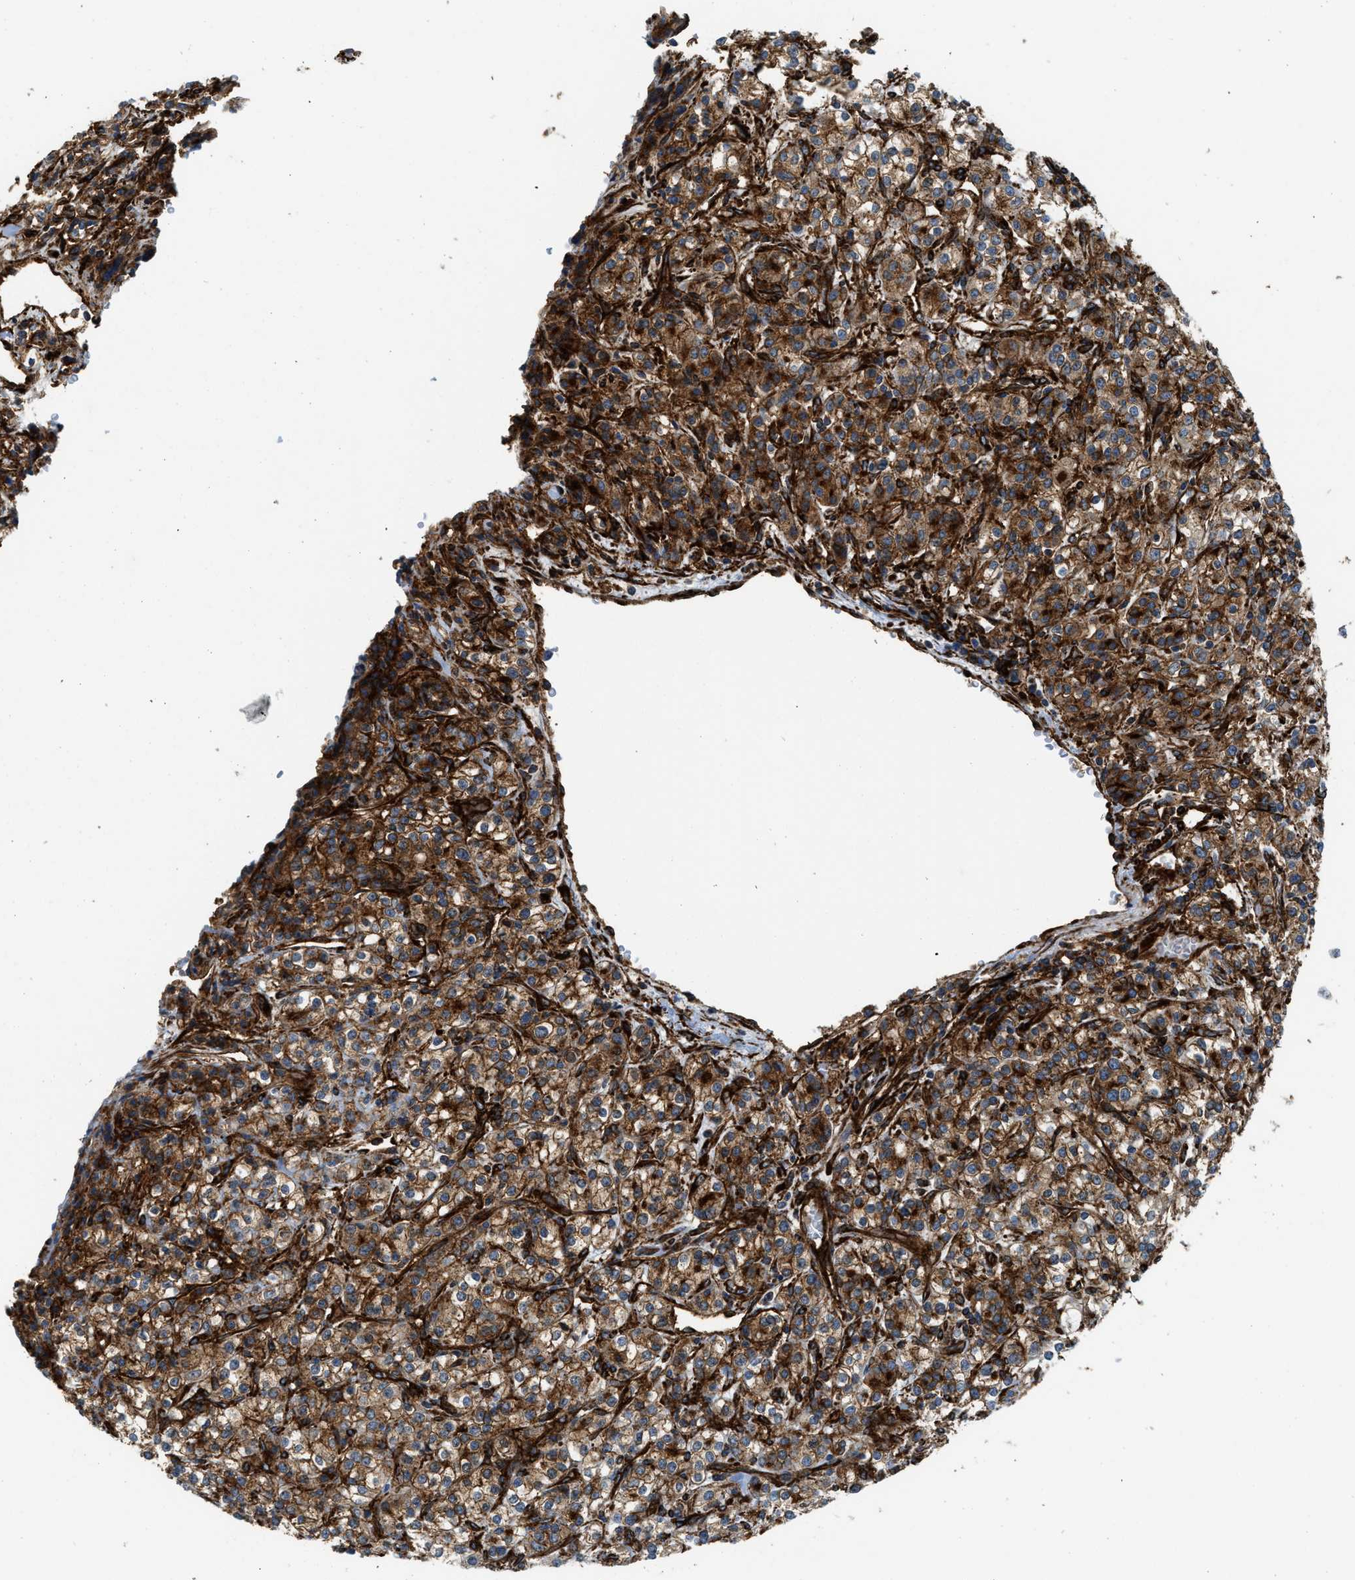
{"staining": {"intensity": "moderate", "quantity": ">75%", "location": "cytoplasmic/membranous"}, "tissue": "renal cancer", "cell_type": "Tumor cells", "image_type": "cancer", "snomed": [{"axis": "morphology", "description": "Adenocarcinoma, NOS"}, {"axis": "topography", "description": "Kidney"}], "caption": "An image showing moderate cytoplasmic/membranous expression in about >75% of tumor cells in renal adenocarcinoma, as visualized by brown immunohistochemical staining.", "gene": "HIP1", "patient": {"sex": "male", "age": 77}}